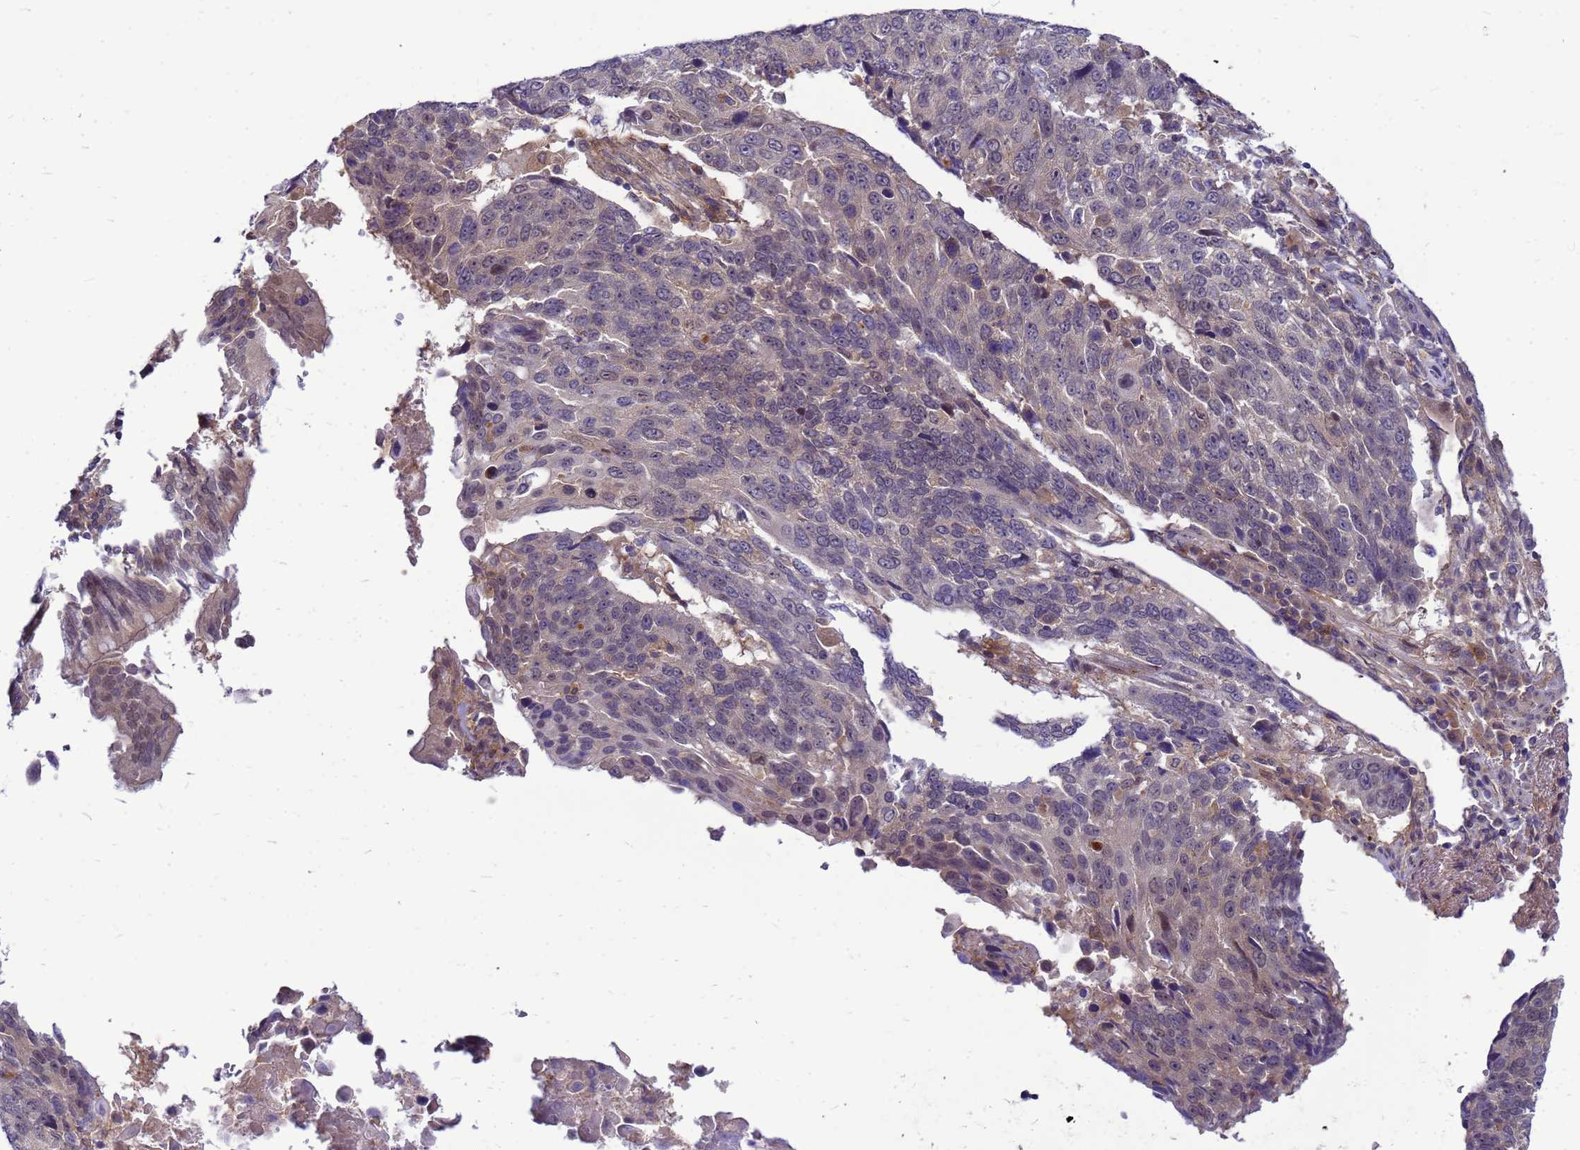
{"staining": {"intensity": "negative", "quantity": "none", "location": "none"}, "tissue": "lung cancer", "cell_type": "Tumor cells", "image_type": "cancer", "snomed": [{"axis": "morphology", "description": "Squamous cell carcinoma, NOS"}, {"axis": "topography", "description": "Lung"}], "caption": "An image of human lung cancer is negative for staining in tumor cells. (Brightfield microscopy of DAB (3,3'-diaminobenzidine) immunohistochemistry at high magnification).", "gene": "ENOPH1", "patient": {"sex": "male", "age": 66}}